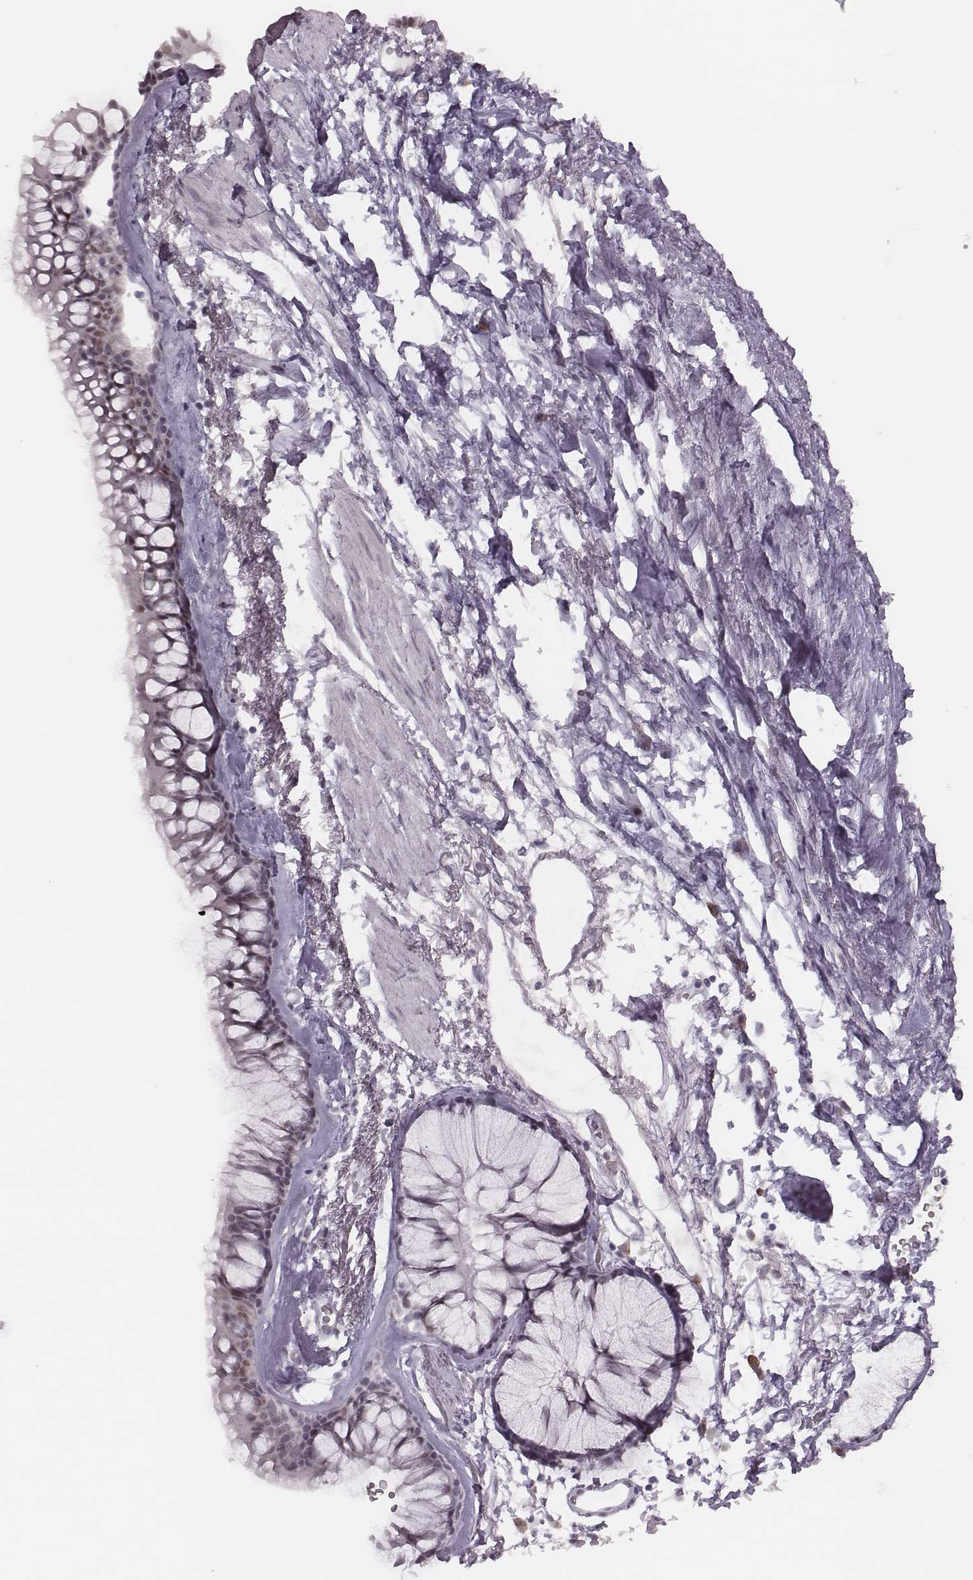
{"staining": {"intensity": "moderate", "quantity": "<25%", "location": "nuclear"}, "tissue": "bronchus", "cell_type": "Respiratory epithelial cells", "image_type": "normal", "snomed": [{"axis": "morphology", "description": "Normal tissue, NOS"}, {"axis": "morphology", "description": "Squamous cell carcinoma, NOS"}, {"axis": "topography", "description": "Cartilage tissue"}, {"axis": "topography", "description": "Bronchus"}], "caption": "This is a histology image of immunohistochemistry staining of unremarkable bronchus, which shows moderate expression in the nuclear of respiratory epithelial cells.", "gene": "PBK", "patient": {"sex": "male", "age": 72}}